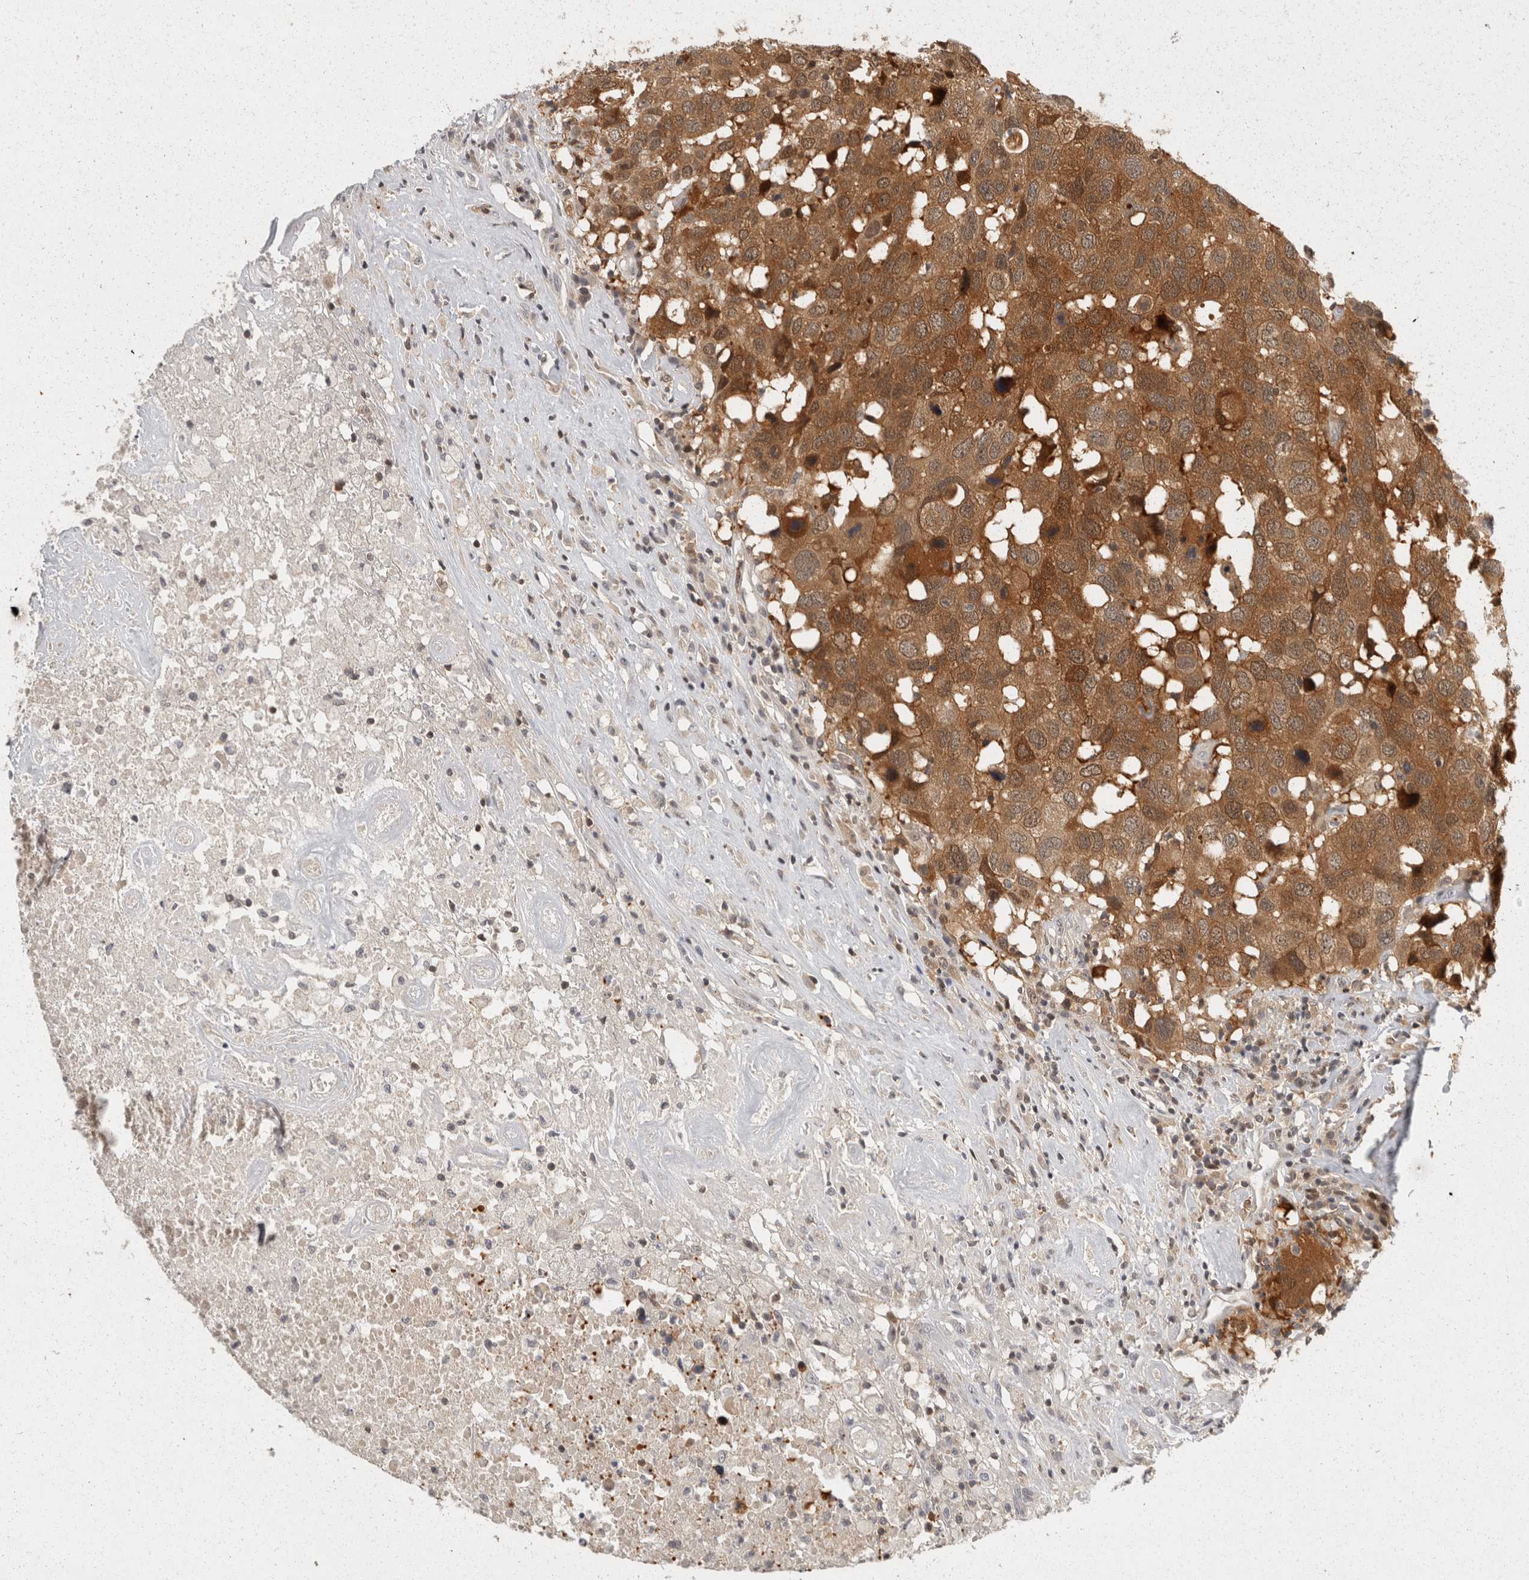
{"staining": {"intensity": "moderate", "quantity": ">75%", "location": "cytoplasmic/membranous"}, "tissue": "head and neck cancer", "cell_type": "Tumor cells", "image_type": "cancer", "snomed": [{"axis": "morphology", "description": "Squamous cell carcinoma, NOS"}, {"axis": "topography", "description": "Head-Neck"}], "caption": "A brown stain shows moderate cytoplasmic/membranous expression of a protein in human squamous cell carcinoma (head and neck) tumor cells.", "gene": "ACAT2", "patient": {"sex": "male", "age": 66}}